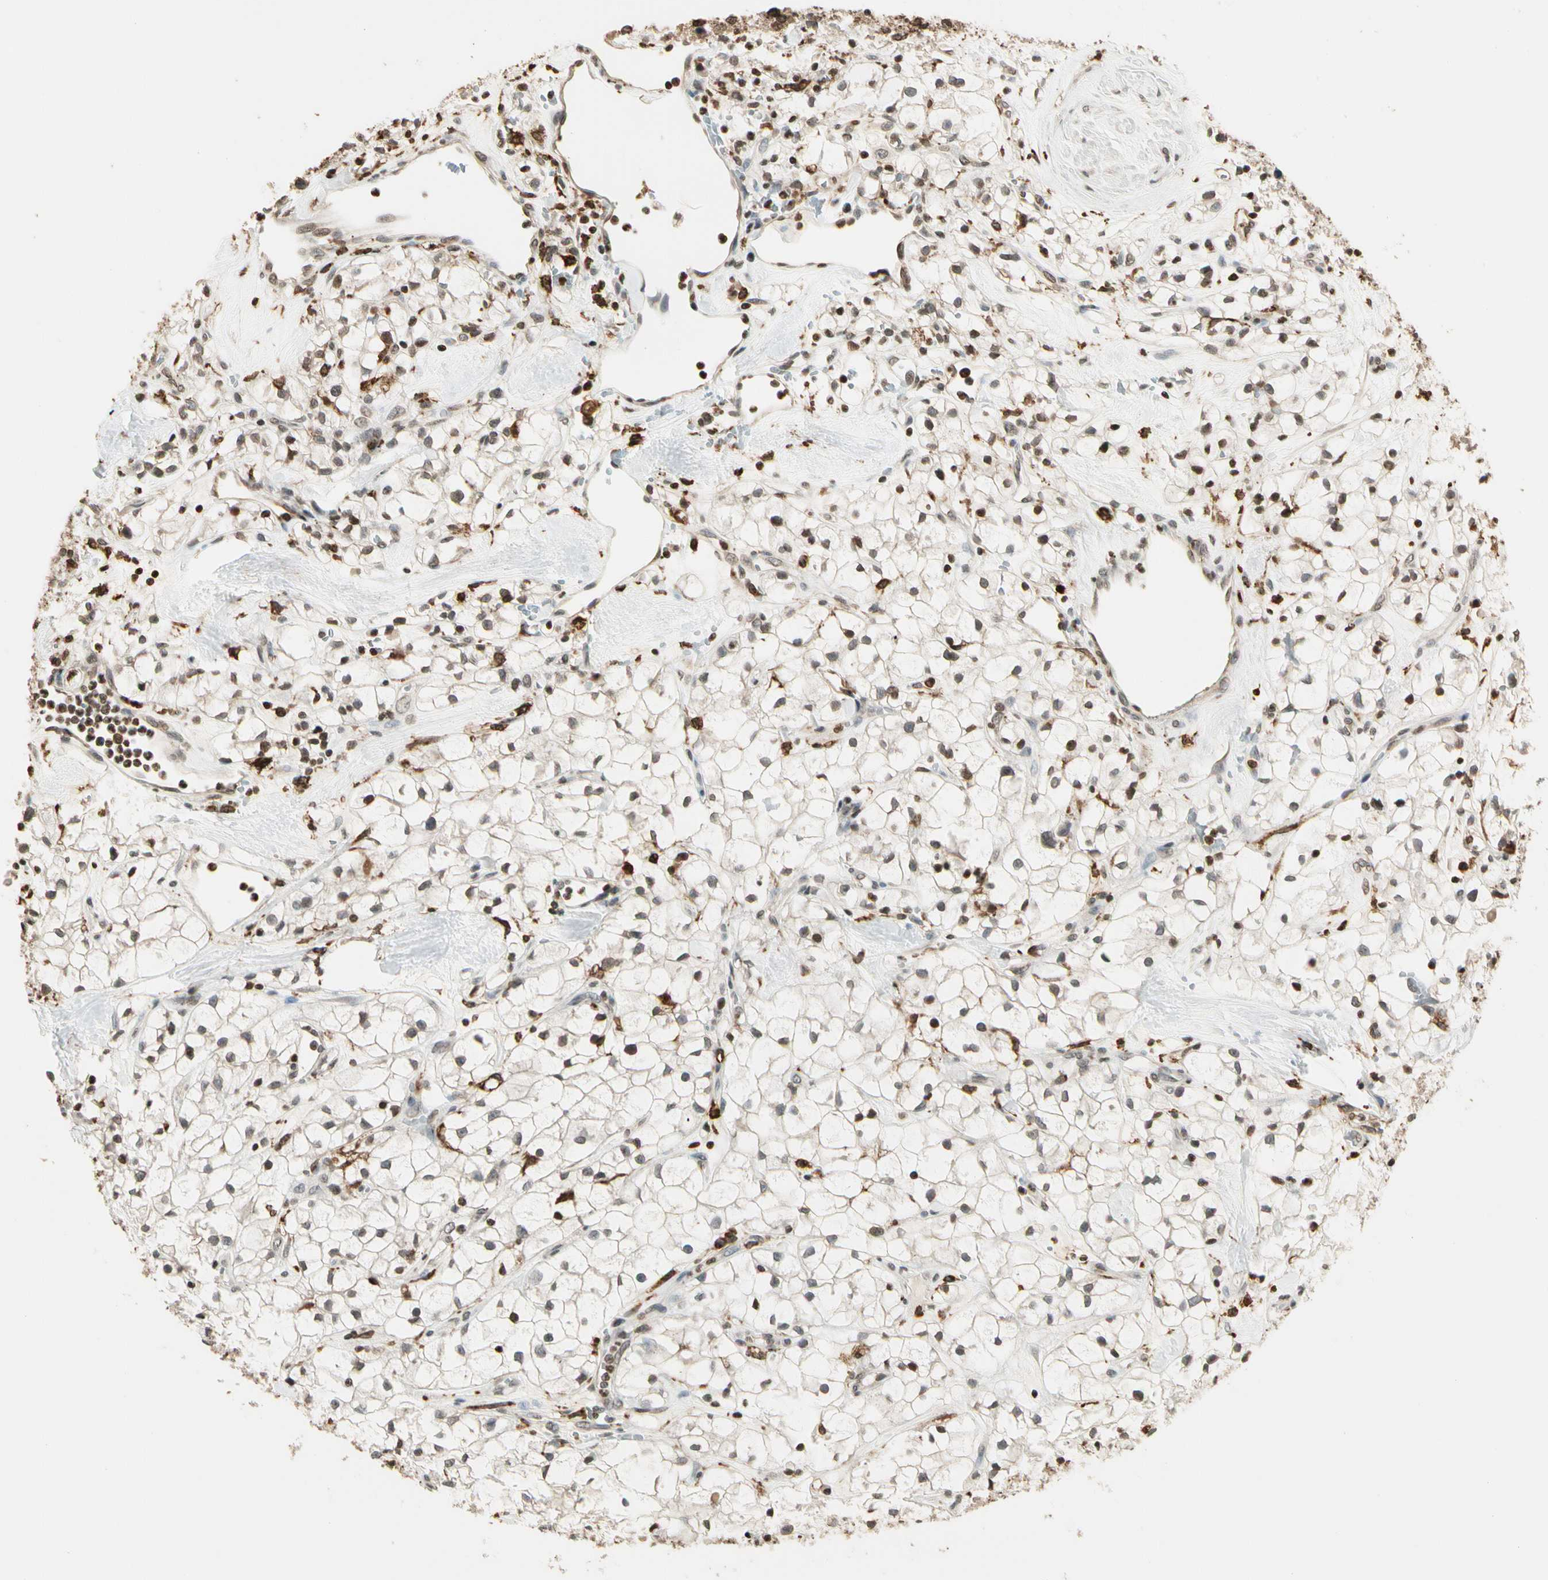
{"staining": {"intensity": "weak", "quantity": ">75%", "location": "nuclear"}, "tissue": "renal cancer", "cell_type": "Tumor cells", "image_type": "cancer", "snomed": [{"axis": "morphology", "description": "Adenocarcinoma, NOS"}, {"axis": "topography", "description": "Kidney"}], "caption": "A low amount of weak nuclear expression is present in approximately >75% of tumor cells in renal adenocarcinoma tissue.", "gene": "FER", "patient": {"sex": "female", "age": 60}}